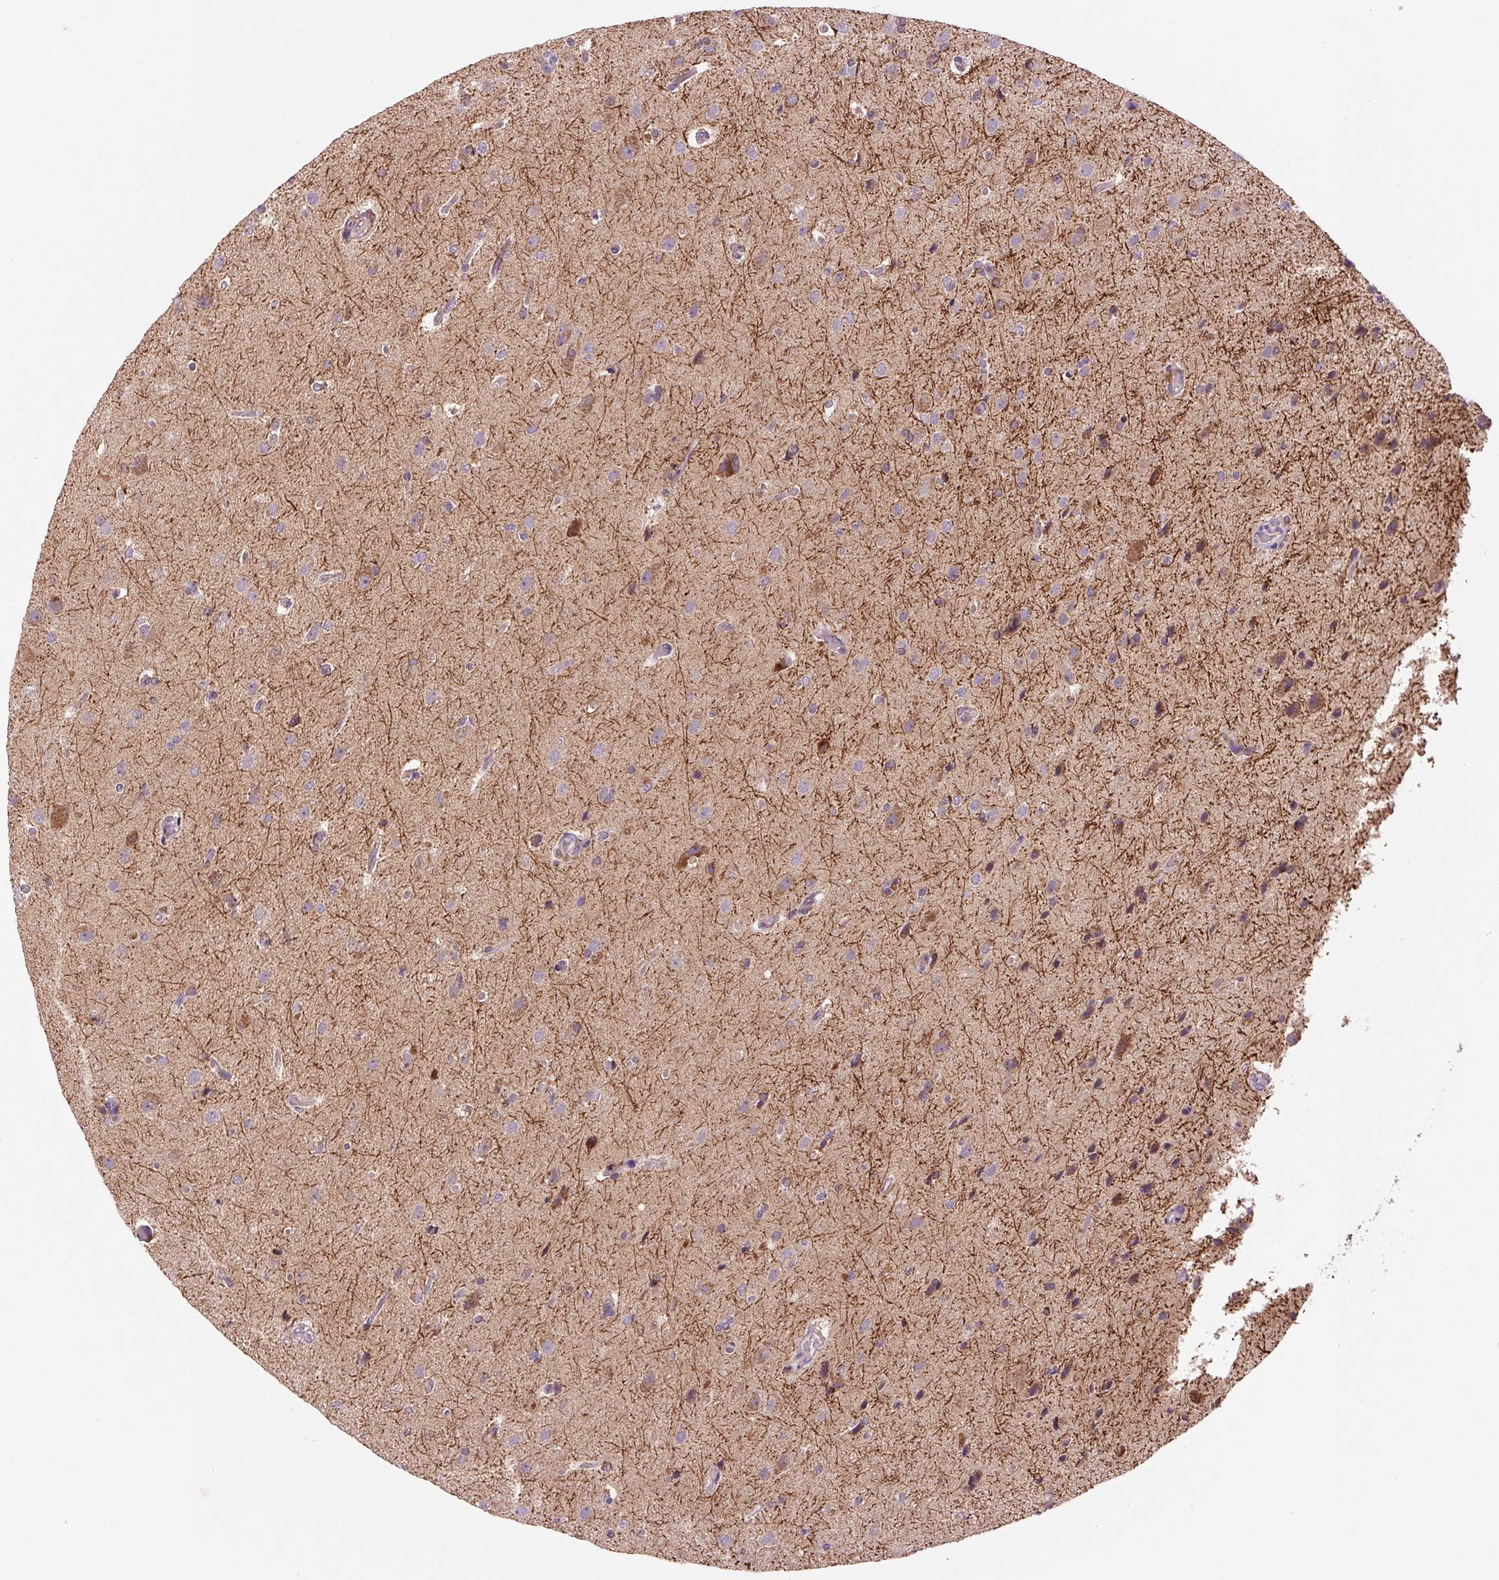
{"staining": {"intensity": "negative", "quantity": "none", "location": "none"}, "tissue": "glioma", "cell_type": "Tumor cells", "image_type": "cancer", "snomed": [{"axis": "morphology", "description": "Glioma, malignant, High grade"}, {"axis": "topography", "description": "Brain"}], "caption": "Tumor cells show no significant protein staining in glioma.", "gene": "COX6A1", "patient": {"sex": "male", "age": 68}}